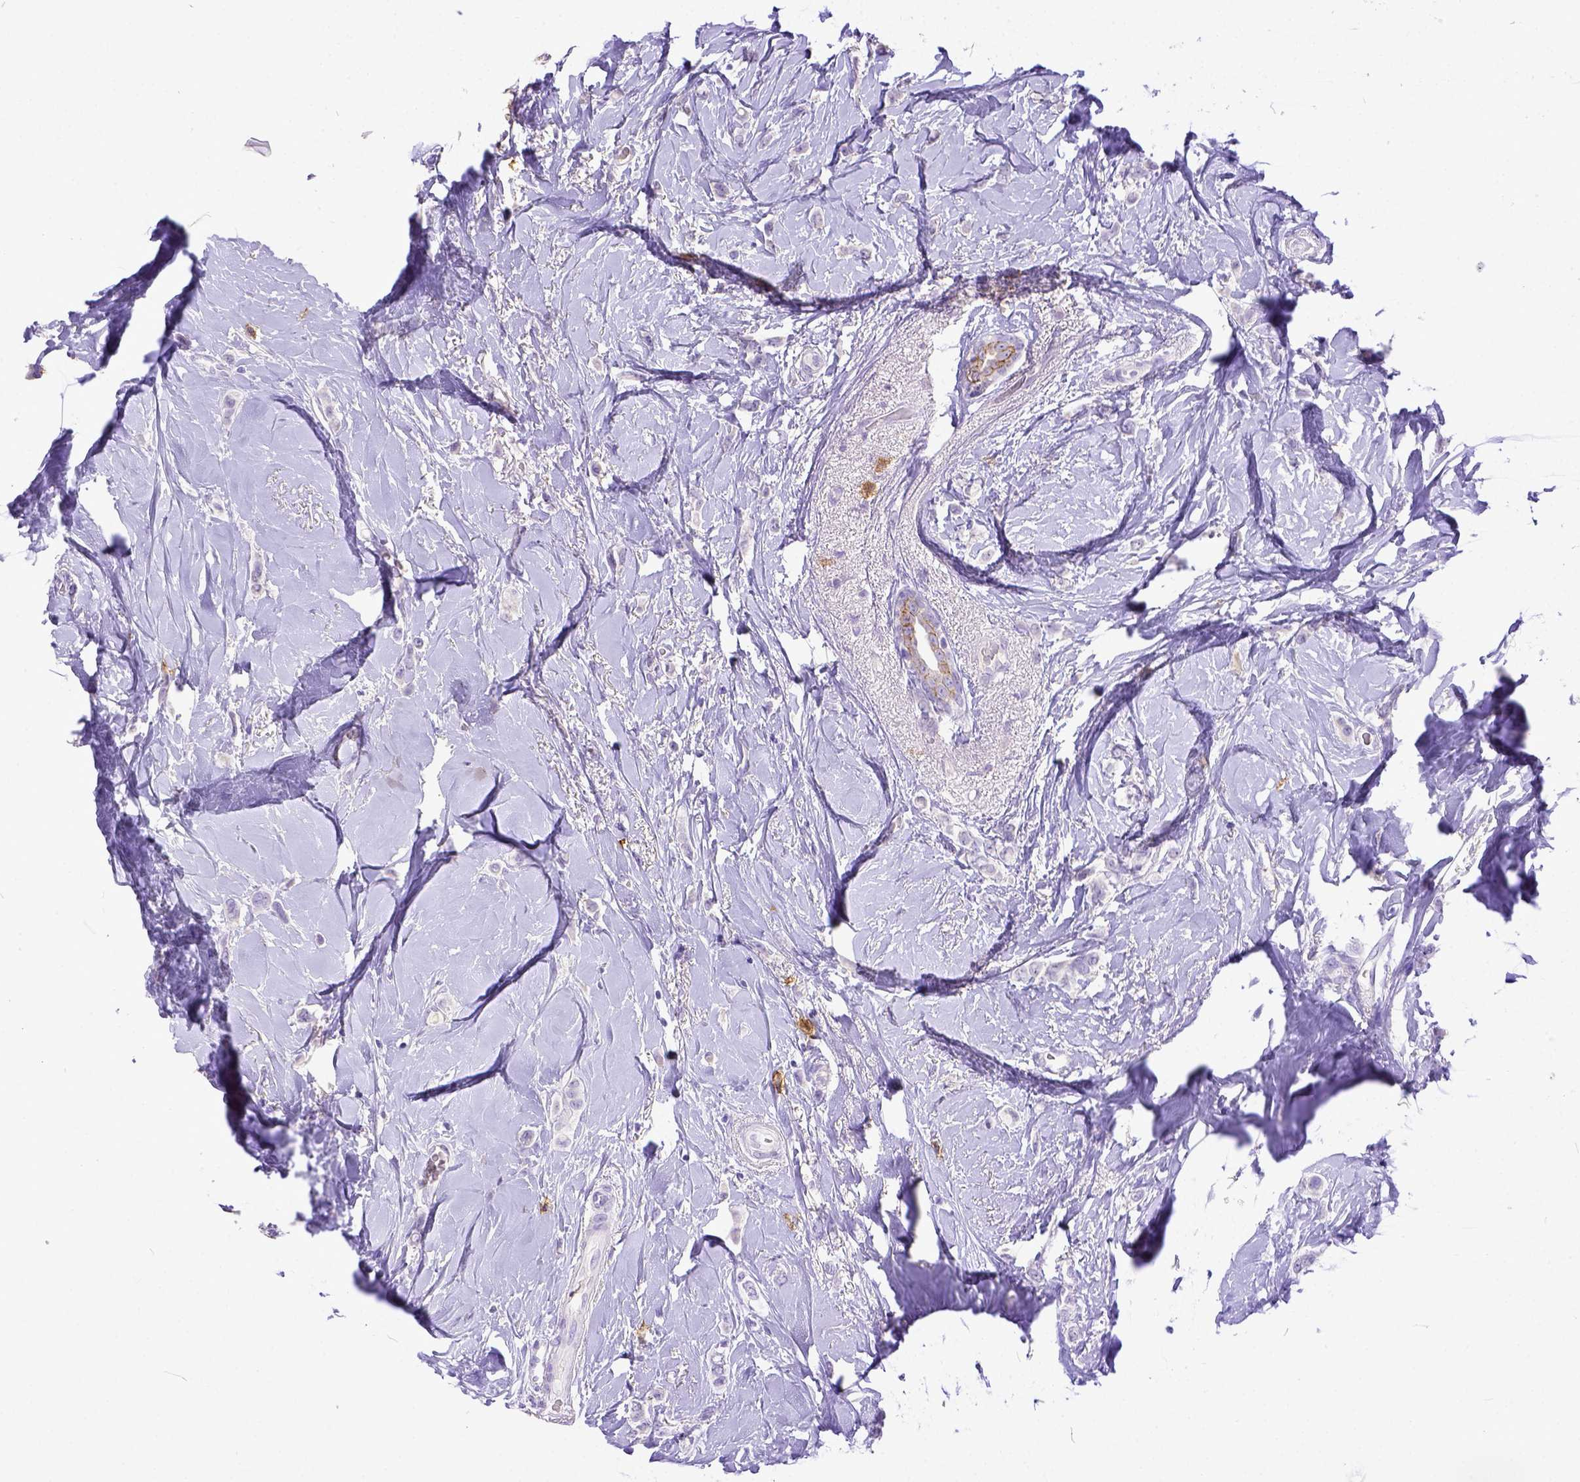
{"staining": {"intensity": "negative", "quantity": "none", "location": "none"}, "tissue": "breast cancer", "cell_type": "Tumor cells", "image_type": "cancer", "snomed": [{"axis": "morphology", "description": "Lobular carcinoma"}, {"axis": "topography", "description": "Breast"}], "caption": "A high-resolution histopathology image shows IHC staining of breast cancer, which shows no significant positivity in tumor cells. (Brightfield microscopy of DAB (3,3'-diaminobenzidine) immunohistochemistry (IHC) at high magnification).", "gene": "KIT", "patient": {"sex": "female", "age": 66}}